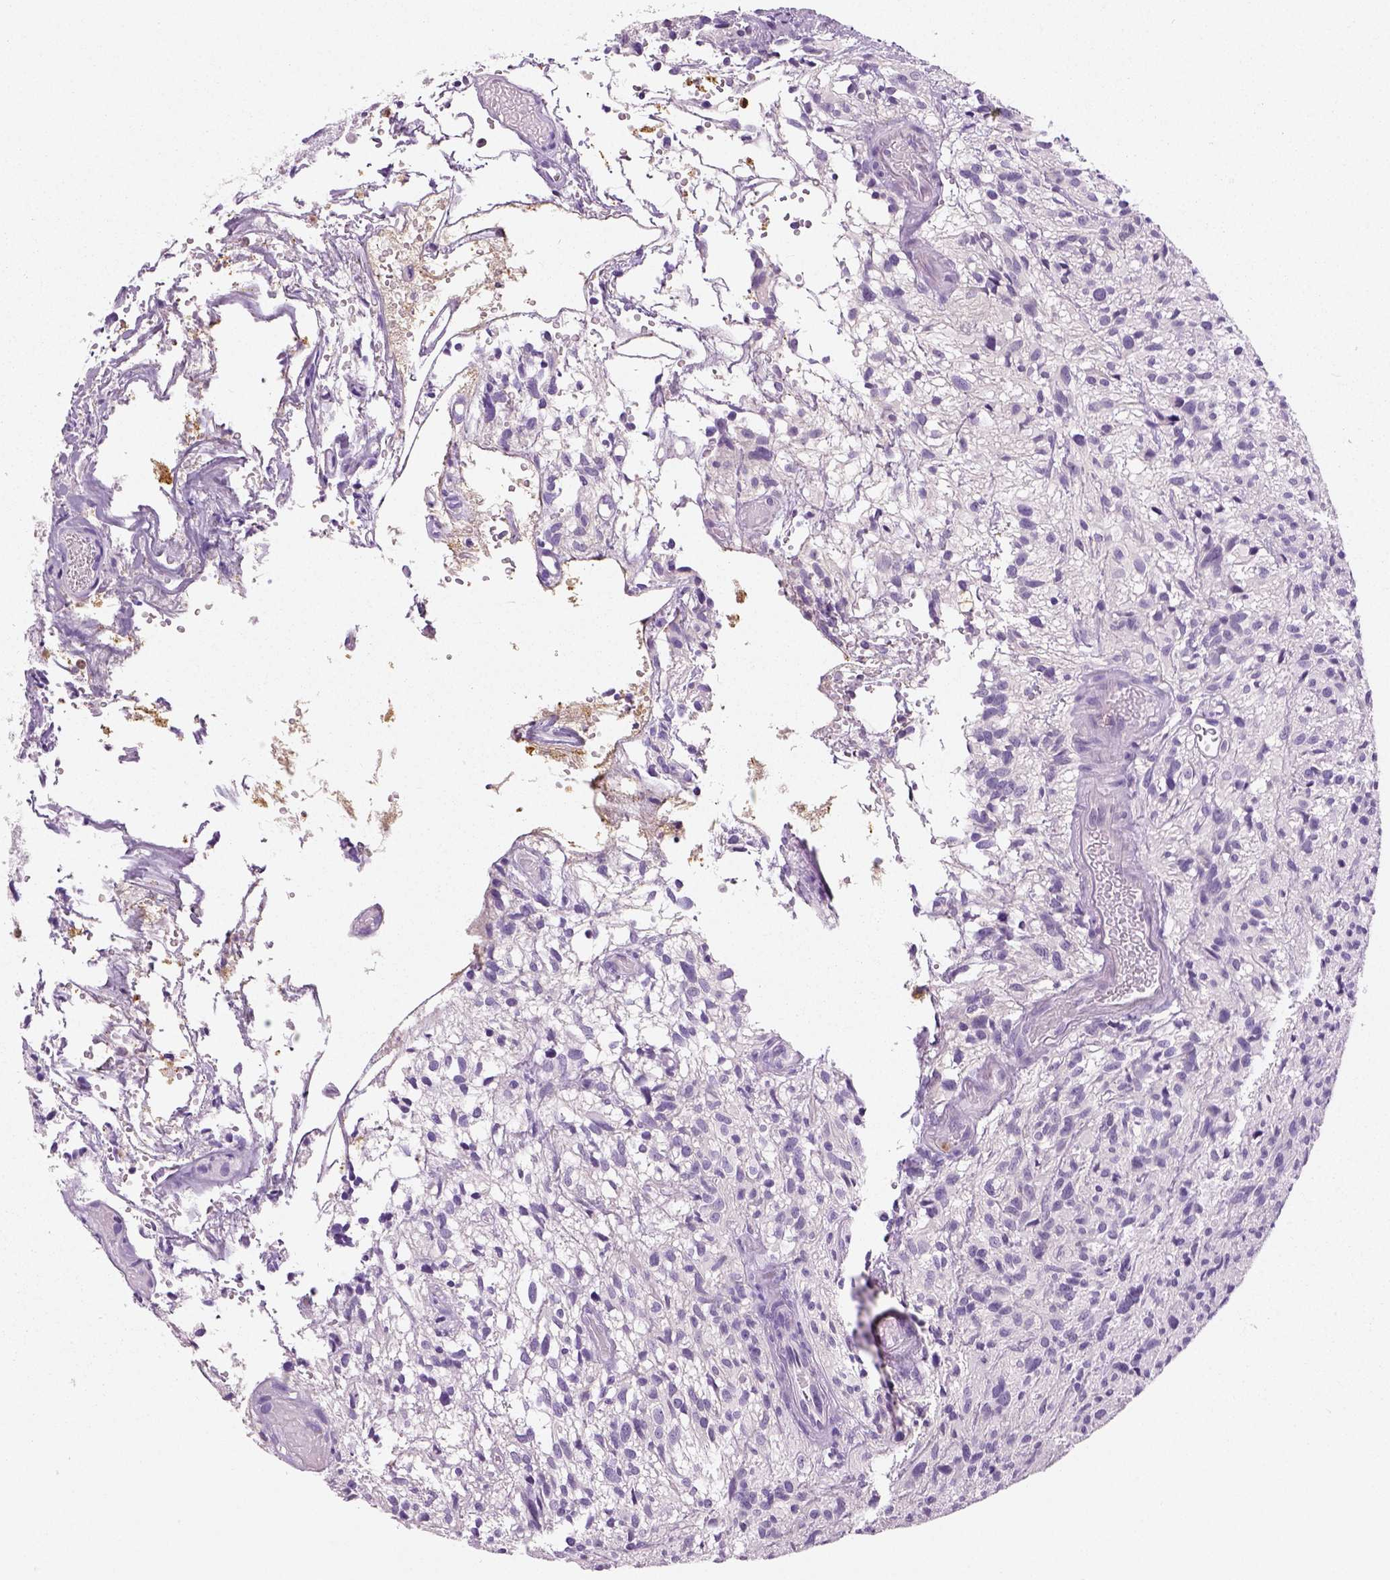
{"staining": {"intensity": "negative", "quantity": "none", "location": "none"}, "tissue": "glioma", "cell_type": "Tumor cells", "image_type": "cancer", "snomed": [{"axis": "morphology", "description": "Glioma, malignant, High grade"}, {"axis": "topography", "description": "Brain"}], "caption": "Immunohistochemistry micrograph of neoplastic tissue: human high-grade glioma (malignant) stained with DAB (3,3'-diaminobenzidine) shows no significant protein positivity in tumor cells. (Immunohistochemistry (ihc), brightfield microscopy, high magnification).", "gene": "NECAB2", "patient": {"sex": "male", "age": 75}}